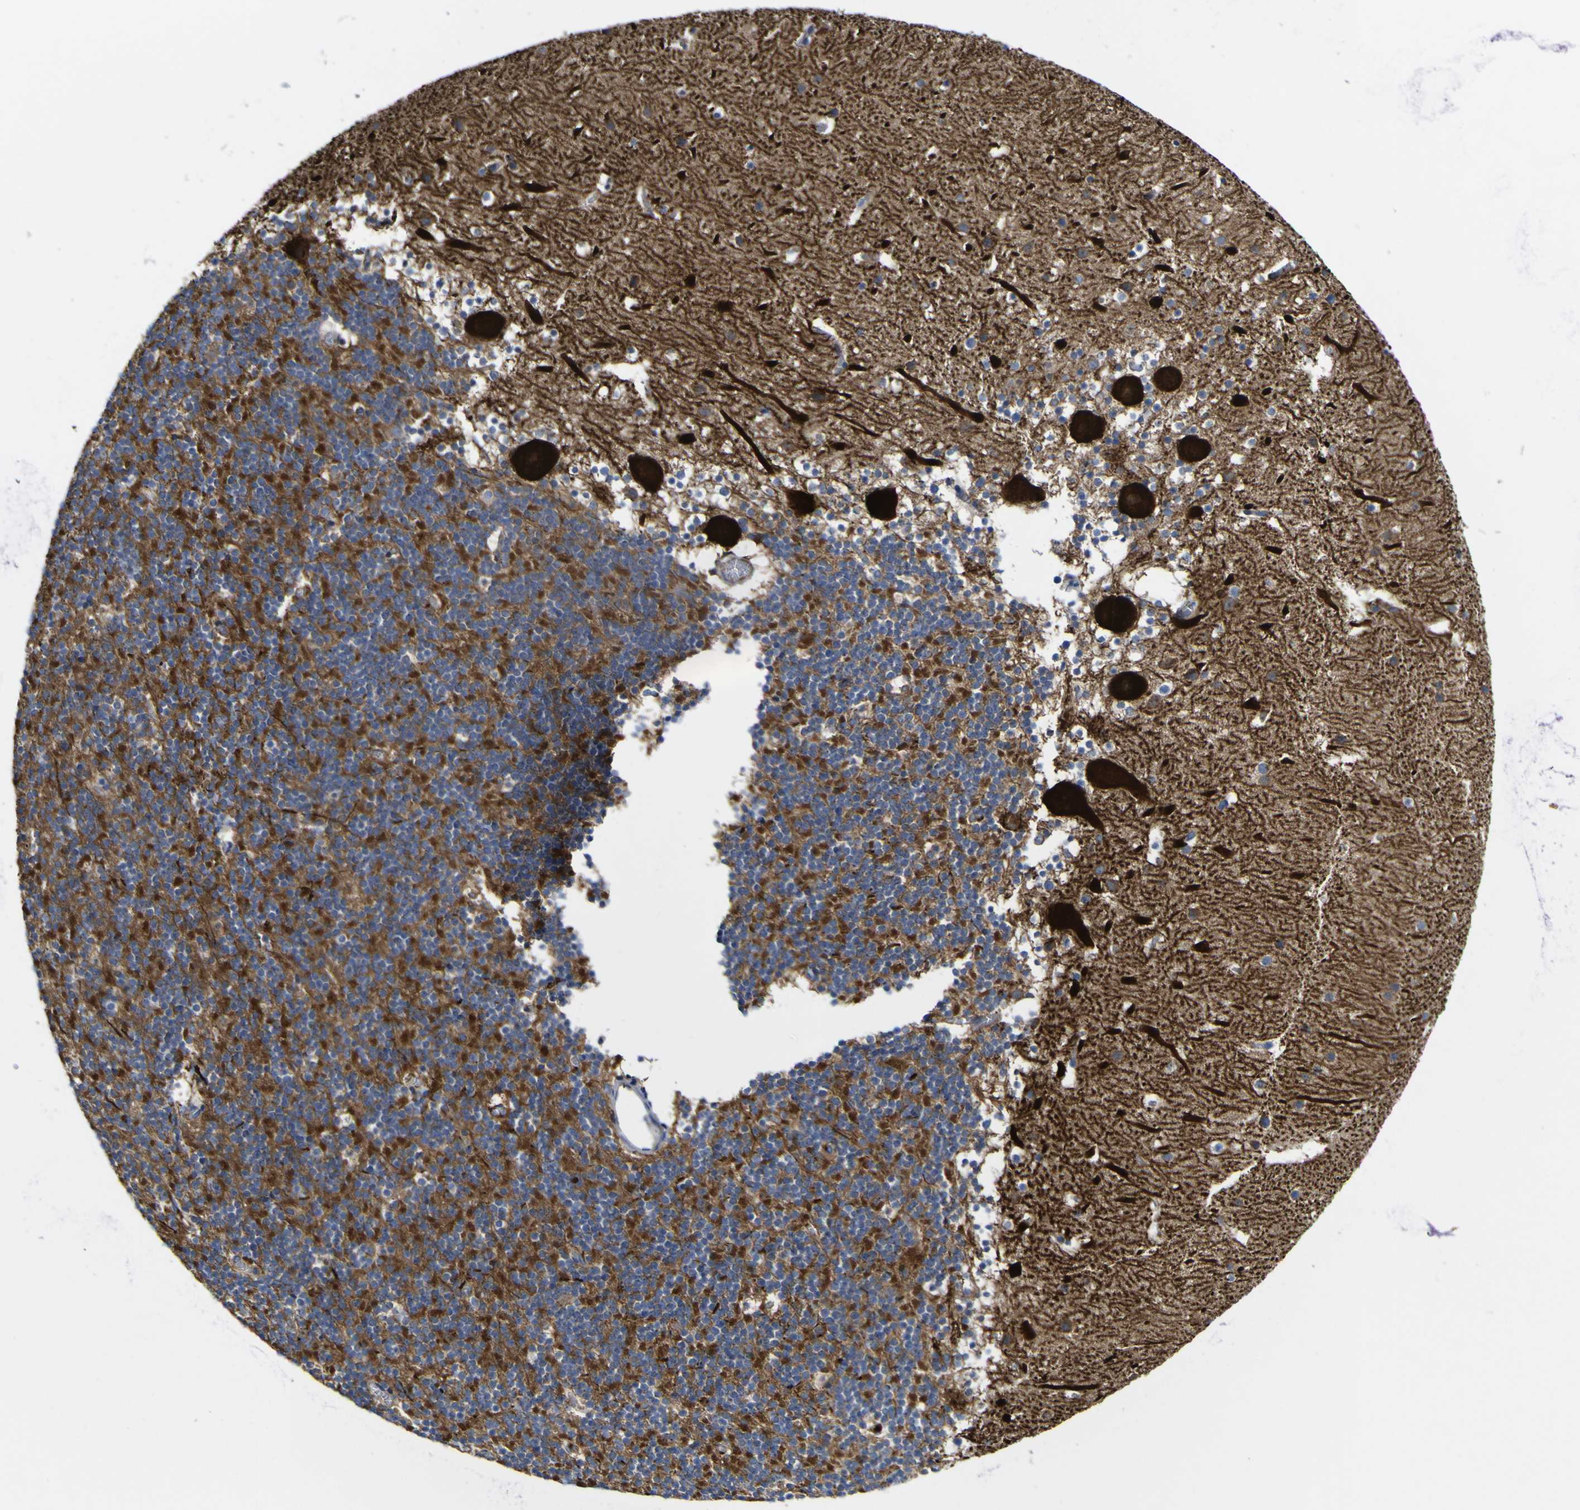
{"staining": {"intensity": "moderate", "quantity": ">75%", "location": "cytoplasmic/membranous"}, "tissue": "cerebellum", "cell_type": "Cells in granular layer", "image_type": "normal", "snomed": [{"axis": "morphology", "description": "Normal tissue, NOS"}, {"axis": "topography", "description": "Cerebellum"}], "caption": "The micrograph reveals a brown stain indicating the presence of a protein in the cytoplasmic/membranous of cells in granular layer in cerebellum.", "gene": "CCDC90B", "patient": {"sex": "male", "age": 45}}